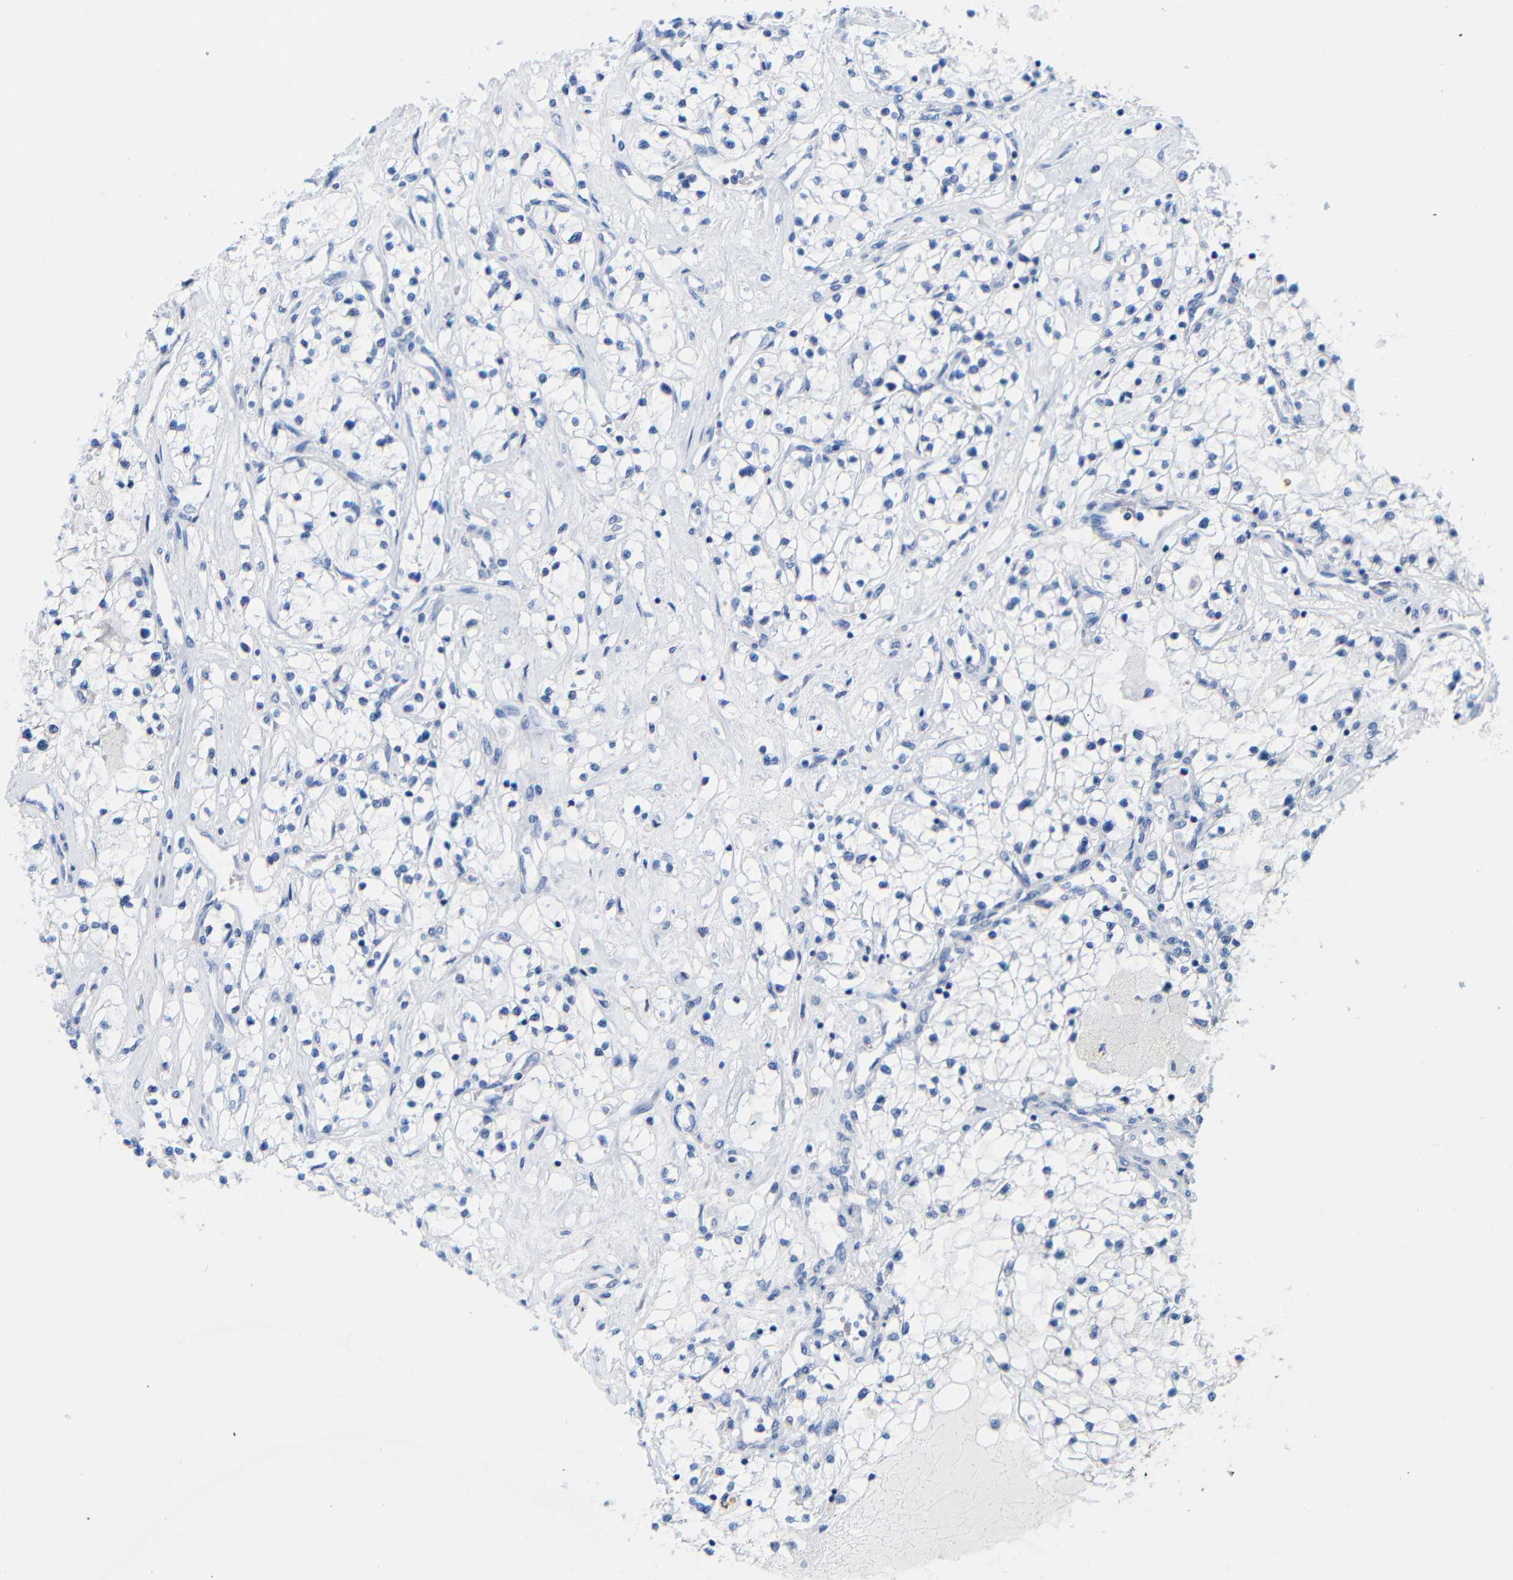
{"staining": {"intensity": "negative", "quantity": "none", "location": "none"}, "tissue": "renal cancer", "cell_type": "Tumor cells", "image_type": "cancer", "snomed": [{"axis": "morphology", "description": "Adenocarcinoma, NOS"}, {"axis": "topography", "description": "Kidney"}], "caption": "Histopathology image shows no significant protein staining in tumor cells of renal adenocarcinoma.", "gene": "CGNL1", "patient": {"sex": "male", "age": 68}}